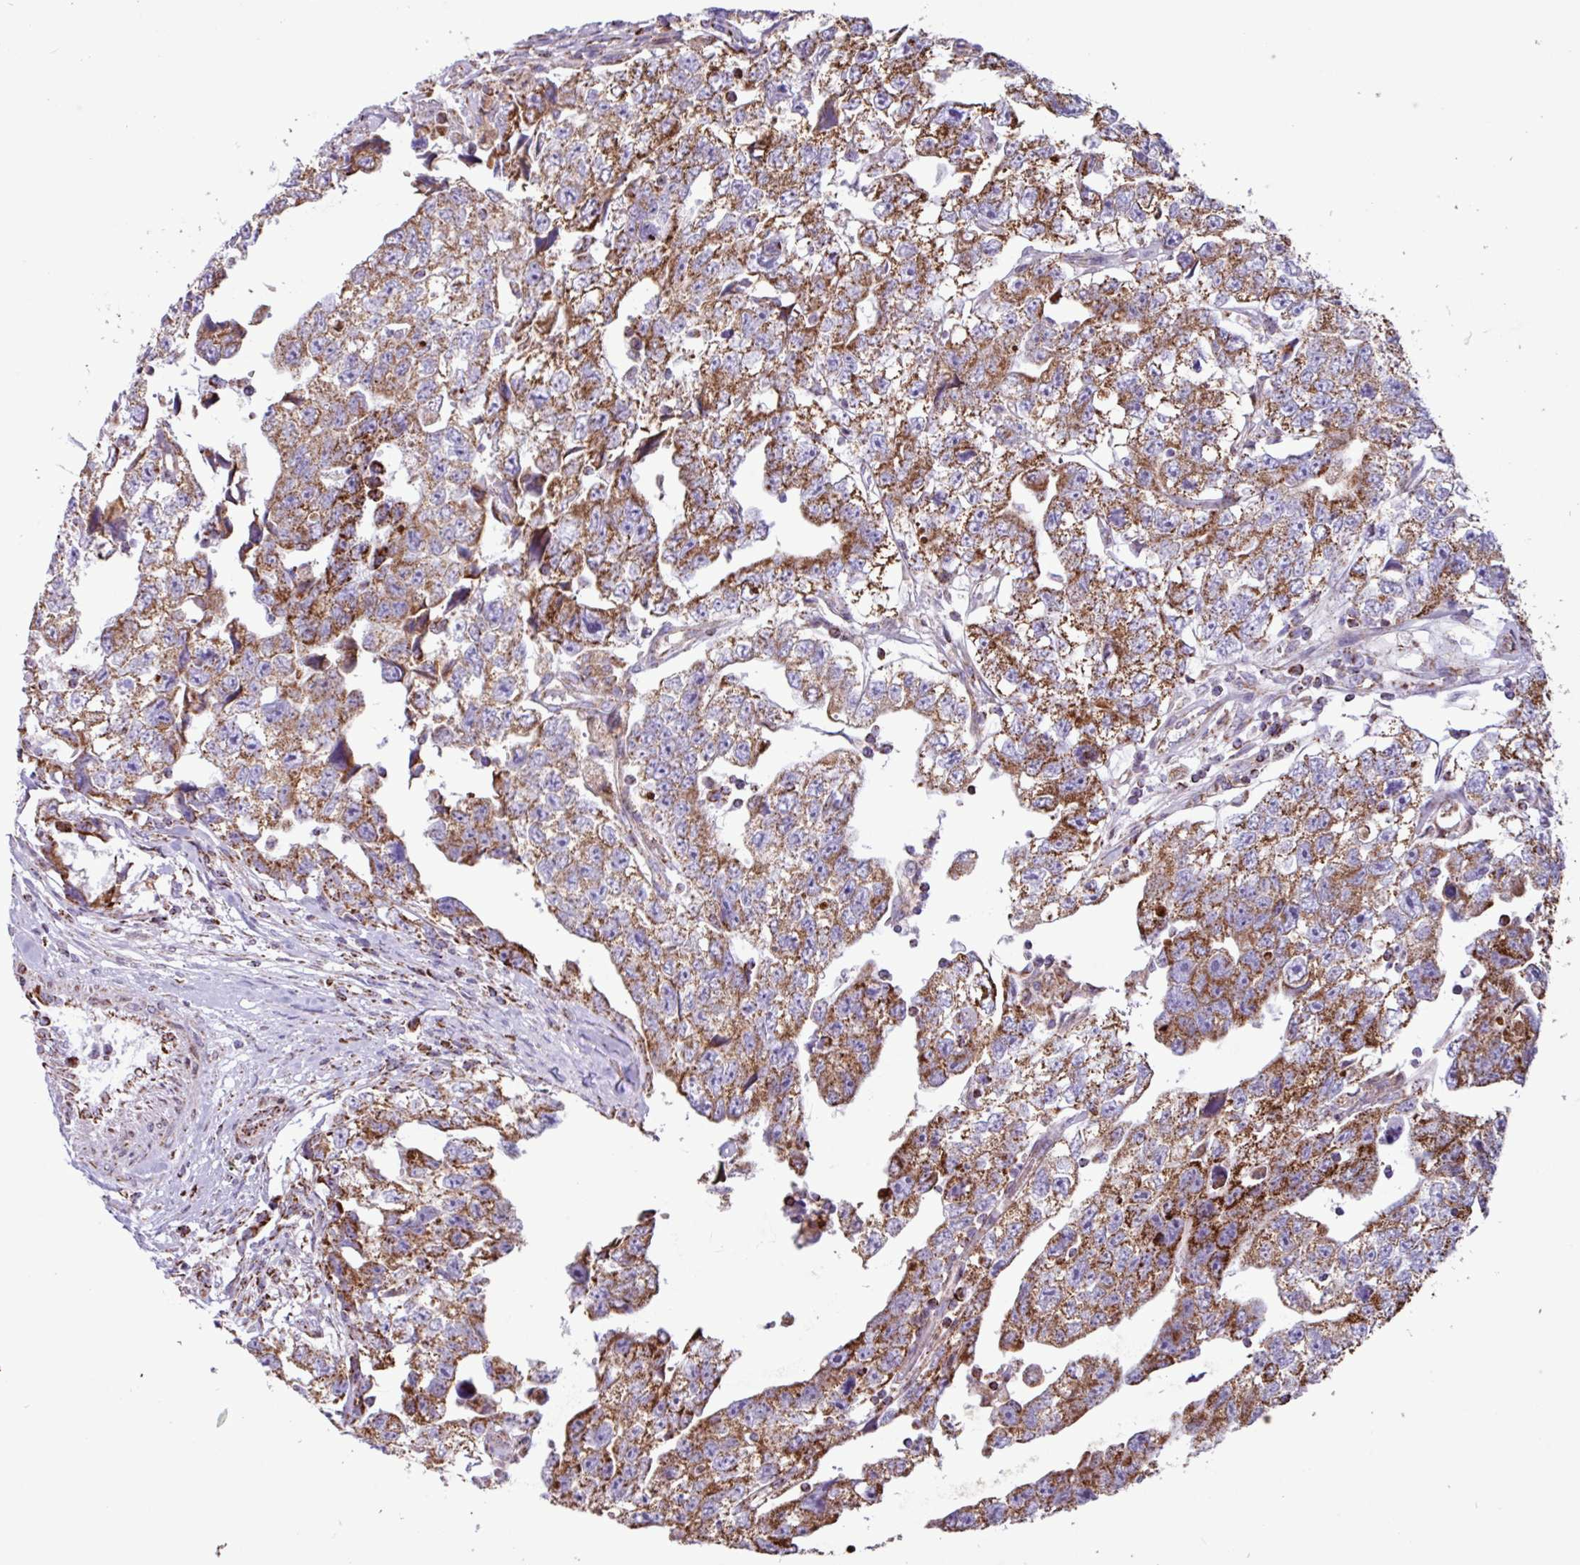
{"staining": {"intensity": "moderate", "quantity": ">75%", "location": "cytoplasmic/membranous"}, "tissue": "testis cancer", "cell_type": "Tumor cells", "image_type": "cancer", "snomed": [{"axis": "morphology", "description": "Carcinoma, Embryonal, NOS"}, {"axis": "topography", "description": "Testis"}], "caption": "Embryonal carcinoma (testis) stained with a brown dye displays moderate cytoplasmic/membranous positive positivity in about >75% of tumor cells.", "gene": "RTL3", "patient": {"sex": "male", "age": 22}}